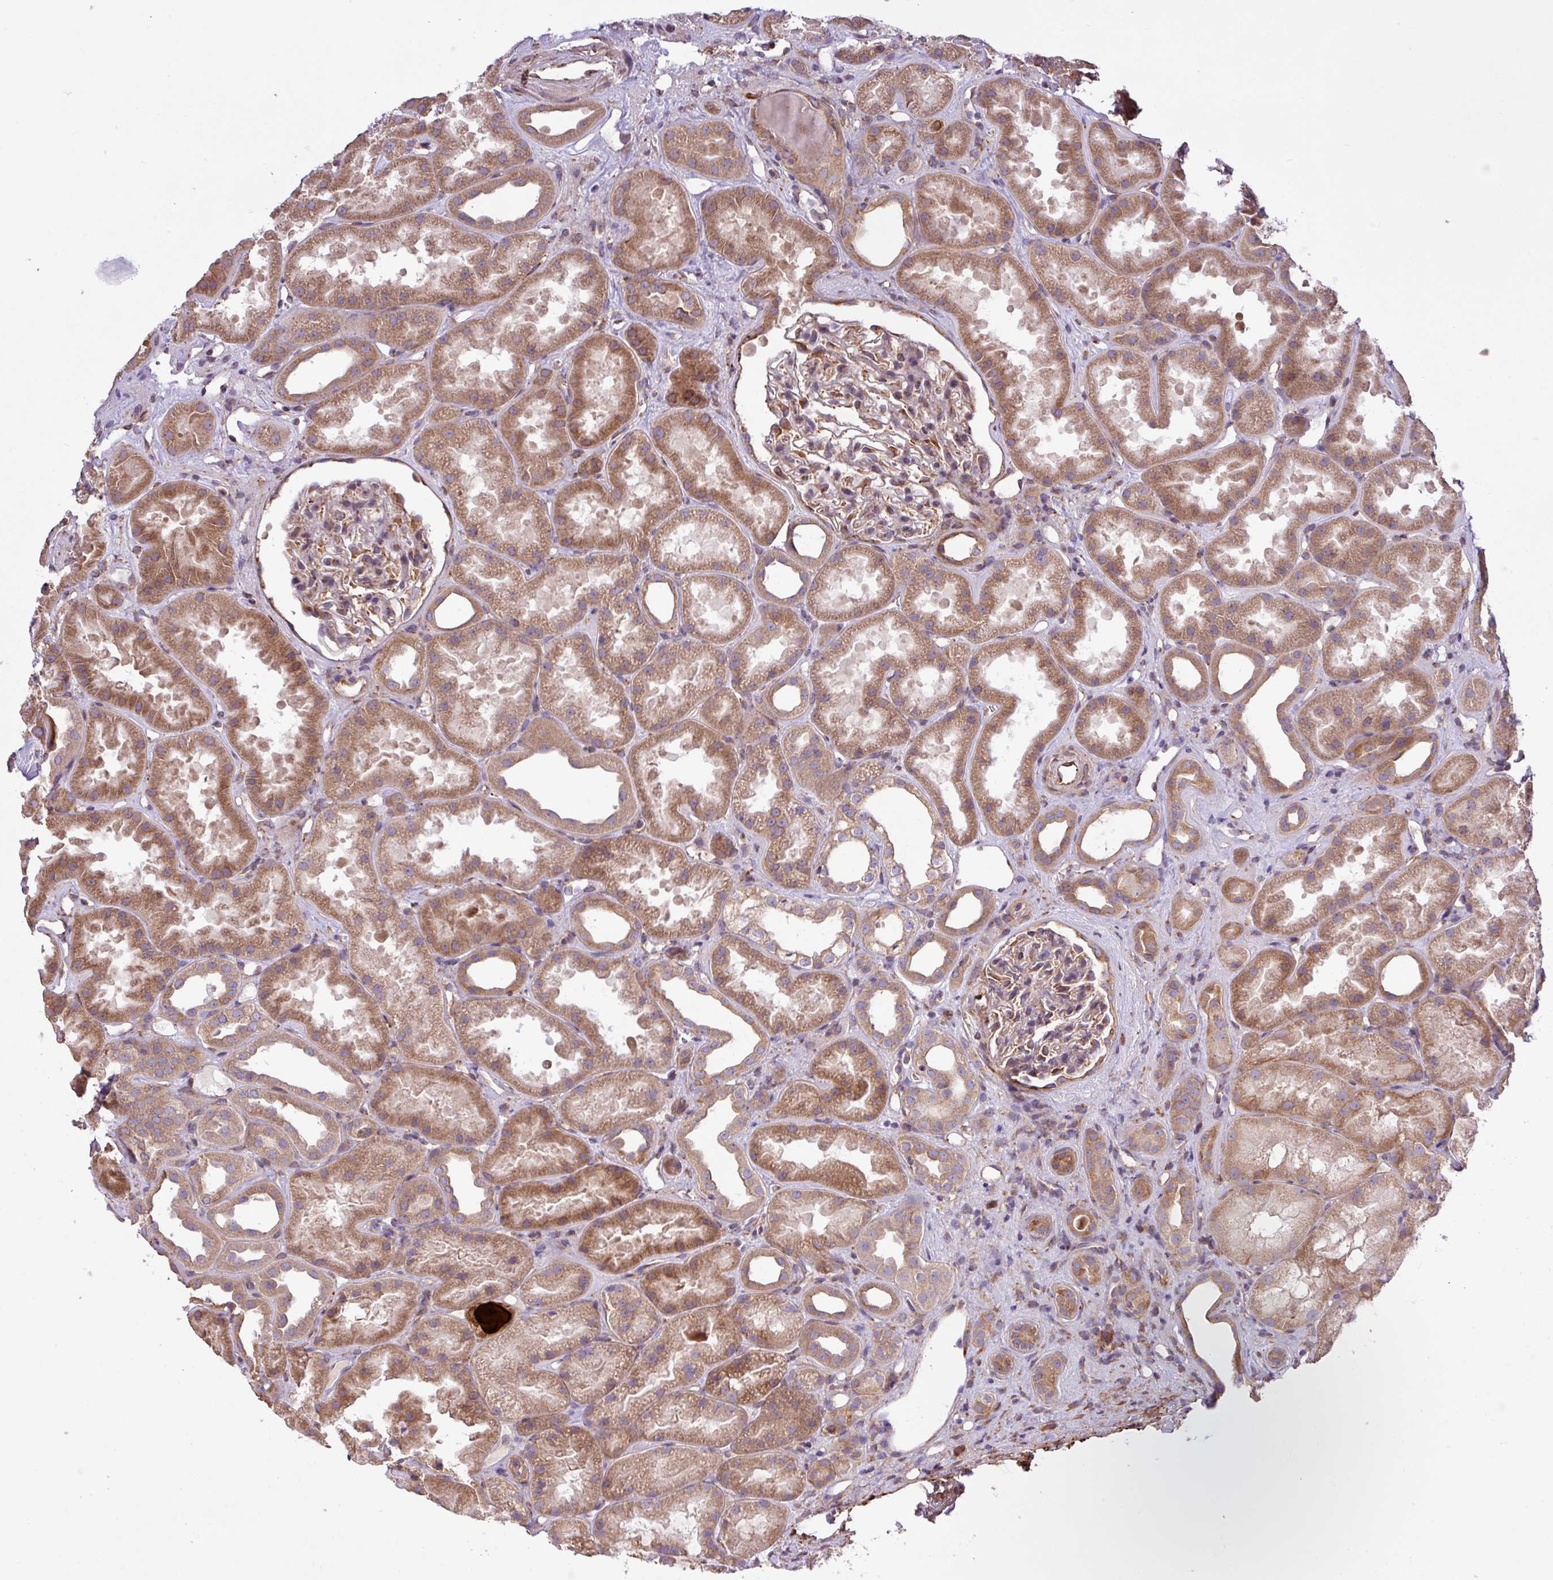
{"staining": {"intensity": "moderate", "quantity": "<25%", "location": "cytoplasmic/membranous"}, "tissue": "kidney", "cell_type": "Cells in glomeruli", "image_type": "normal", "snomed": [{"axis": "morphology", "description": "Normal tissue, NOS"}, {"axis": "topography", "description": "Kidney"}], "caption": "Immunohistochemical staining of unremarkable kidney demonstrates <25% levels of moderate cytoplasmic/membranous protein positivity in about <25% of cells in glomeruli.", "gene": "MEGF6", "patient": {"sex": "male", "age": 61}}